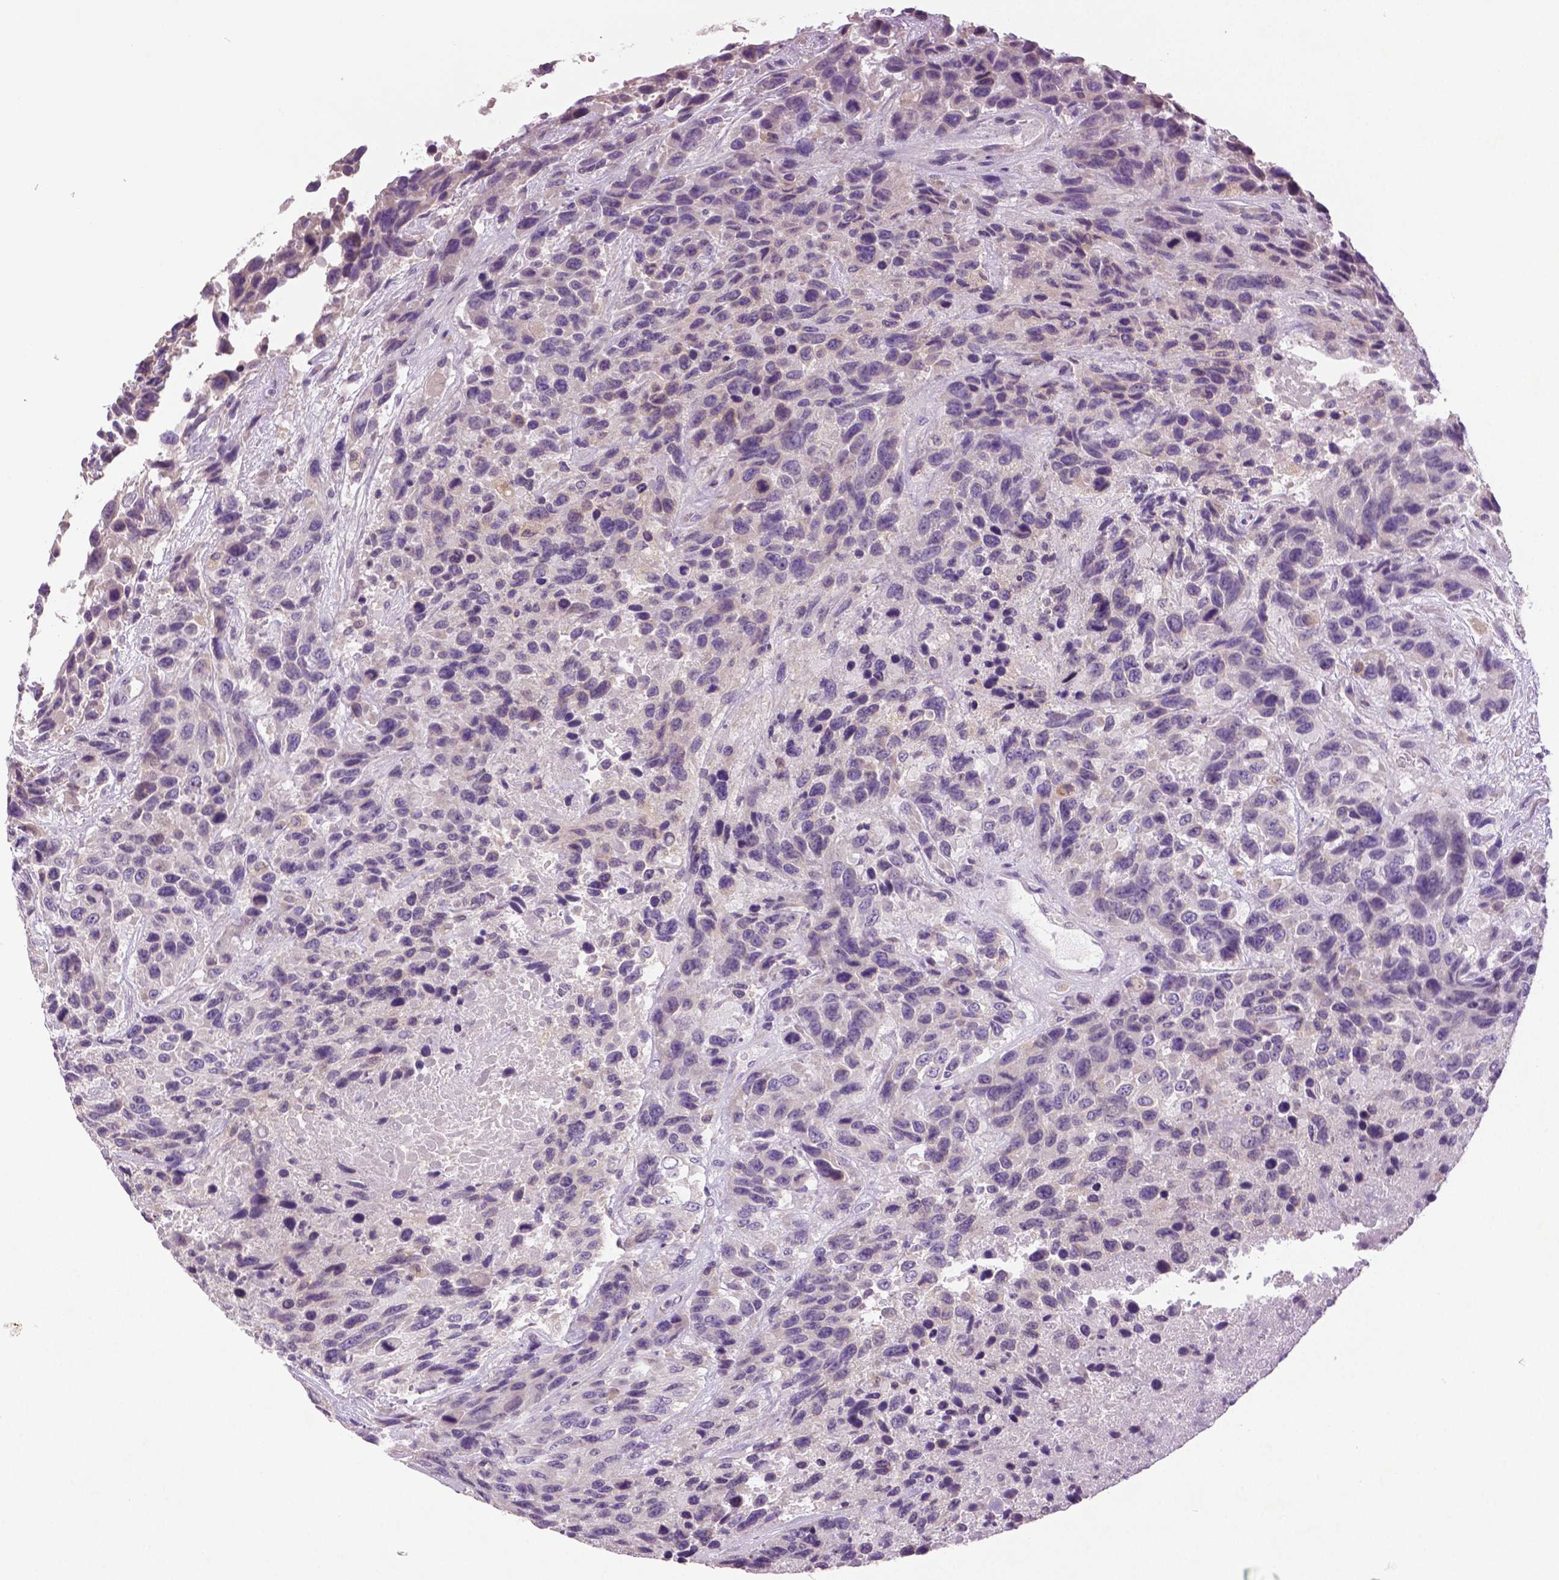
{"staining": {"intensity": "negative", "quantity": "none", "location": "none"}, "tissue": "urothelial cancer", "cell_type": "Tumor cells", "image_type": "cancer", "snomed": [{"axis": "morphology", "description": "Urothelial carcinoma, High grade"}, {"axis": "topography", "description": "Urinary bladder"}], "caption": "This is an IHC photomicrograph of urothelial carcinoma (high-grade). There is no staining in tumor cells.", "gene": "DNAH12", "patient": {"sex": "female", "age": 70}}